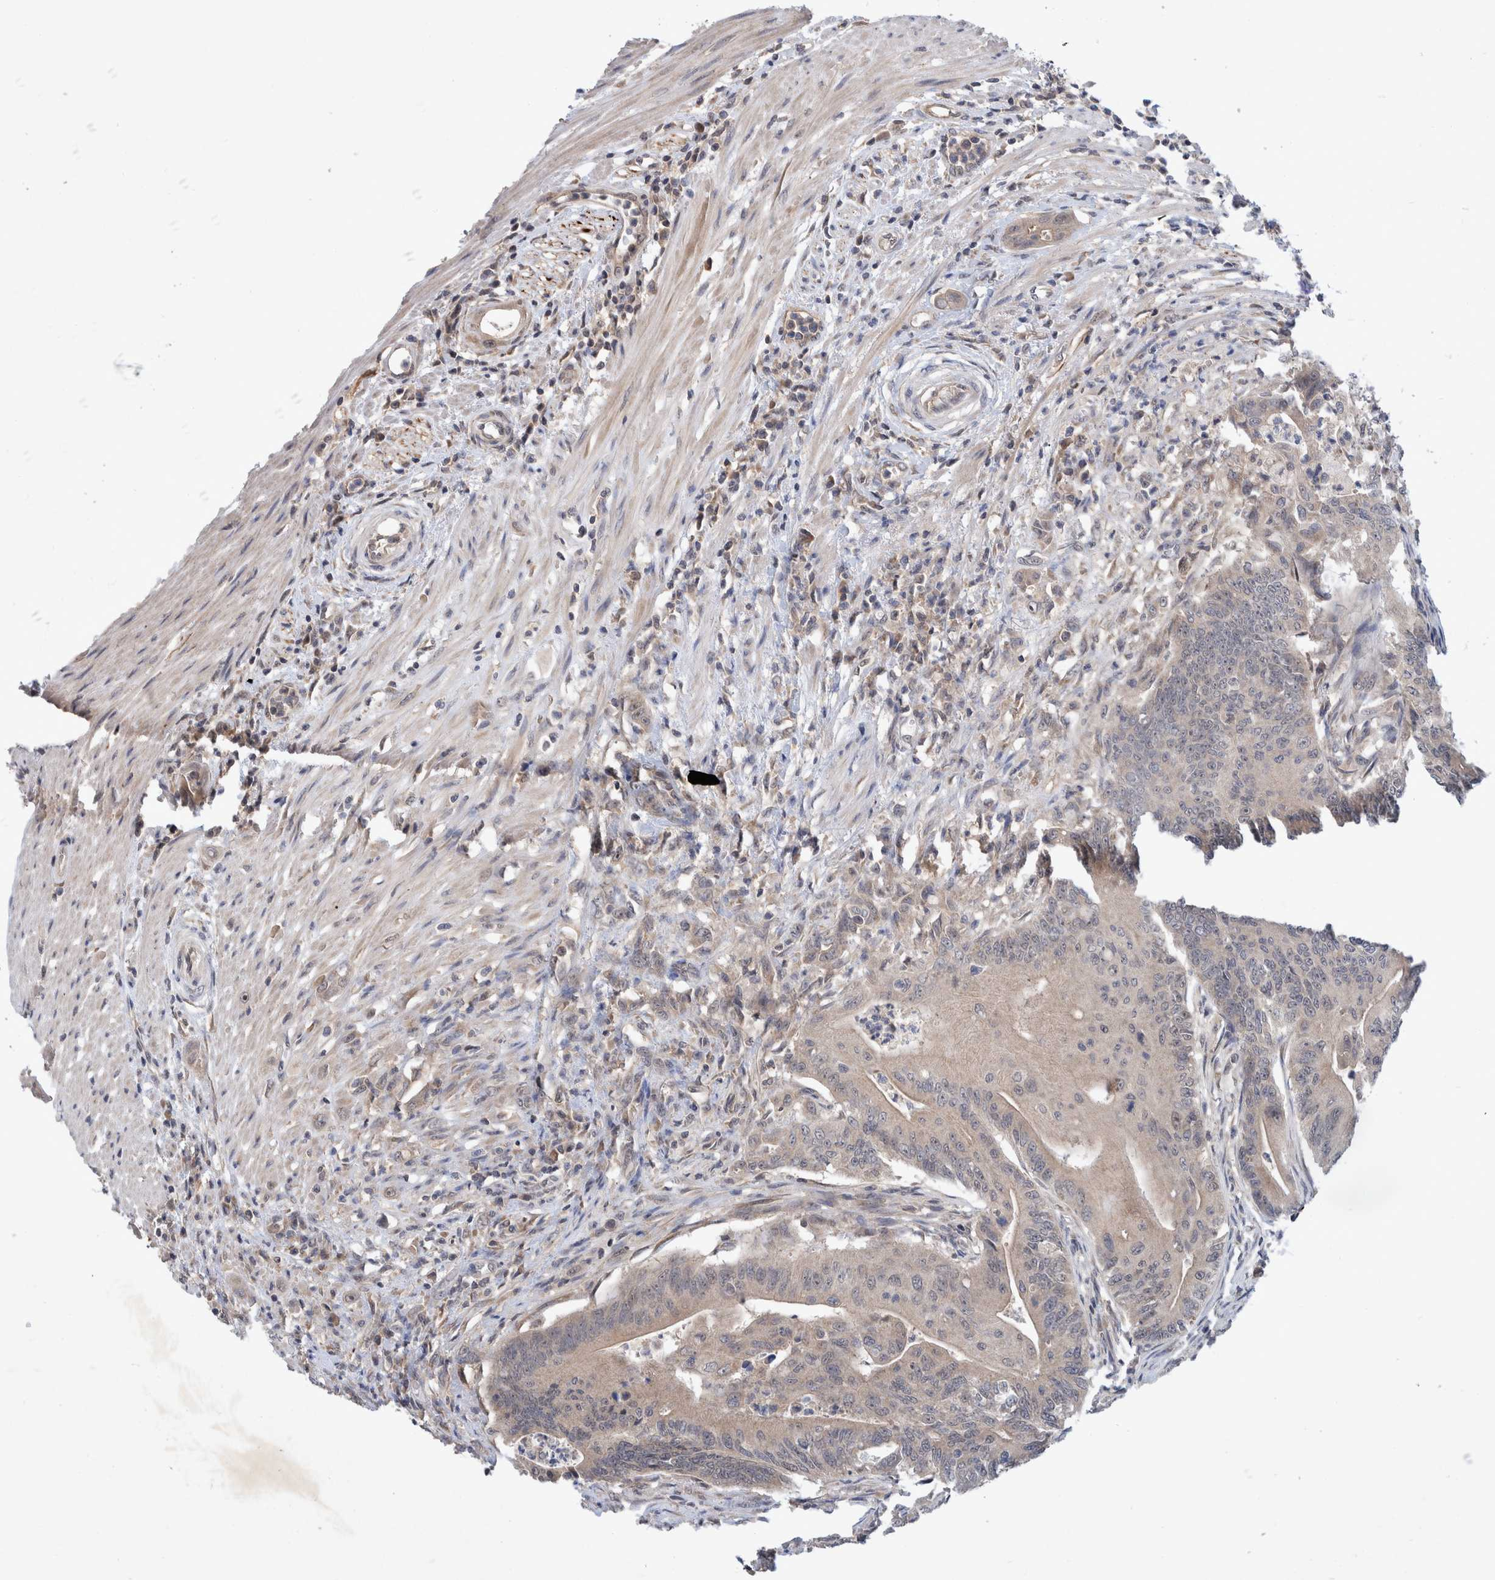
{"staining": {"intensity": "weak", "quantity": "<25%", "location": "cytoplasmic/membranous"}, "tissue": "colorectal cancer", "cell_type": "Tumor cells", "image_type": "cancer", "snomed": [{"axis": "morphology", "description": "Adenoma, NOS"}, {"axis": "morphology", "description": "Adenocarcinoma, NOS"}, {"axis": "topography", "description": "Colon"}], "caption": "DAB (3,3'-diaminobenzidine) immunohistochemical staining of colorectal cancer (adenoma) shows no significant expression in tumor cells.", "gene": "PLPBP", "patient": {"sex": "male", "age": 79}}